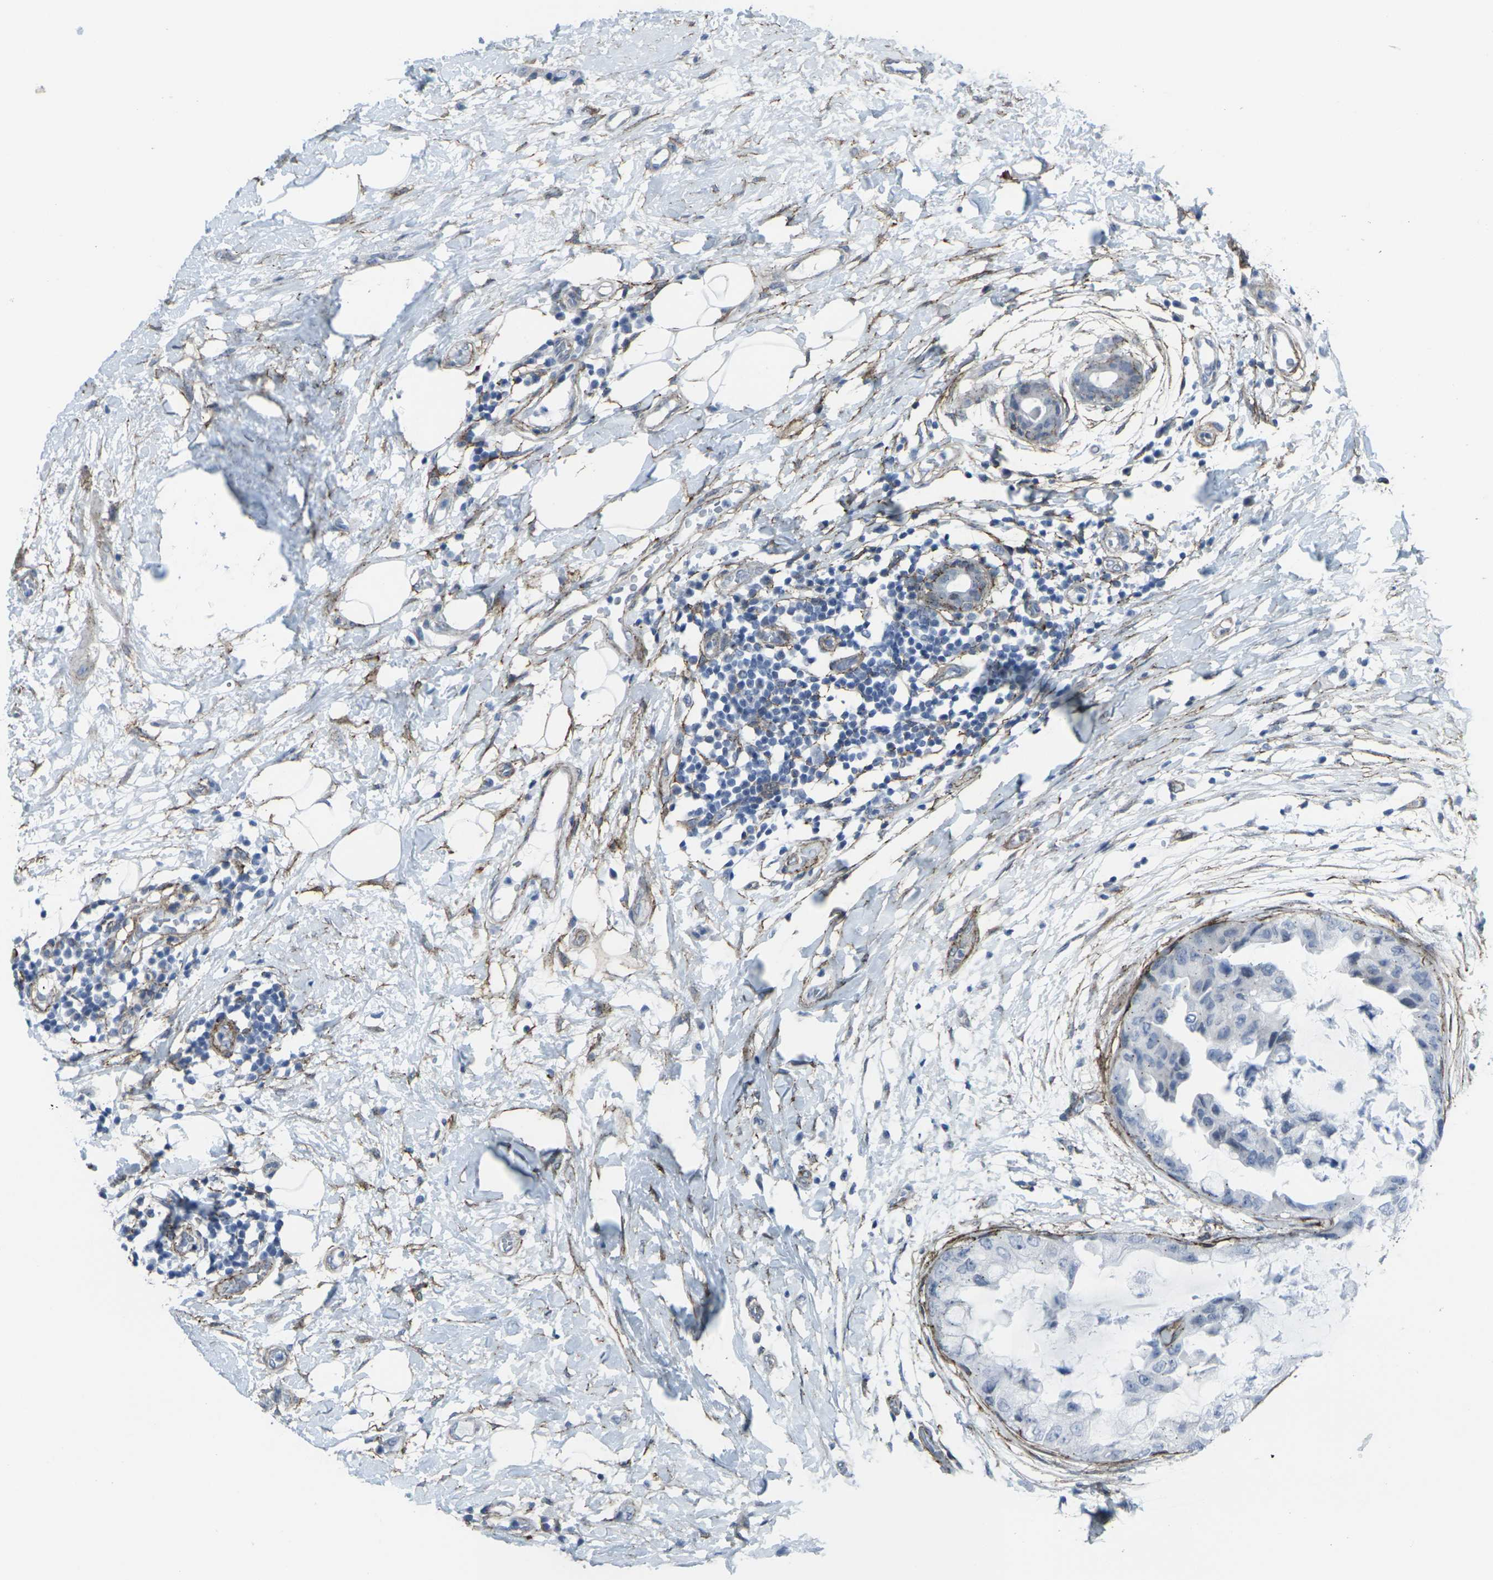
{"staining": {"intensity": "negative", "quantity": "none", "location": "none"}, "tissue": "breast cancer", "cell_type": "Tumor cells", "image_type": "cancer", "snomed": [{"axis": "morphology", "description": "Duct carcinoma"}, {"axis": "topography", "description": "Breast"}], "caption": "The micrograph shows no significant staining in tumor cells of breast cancer (intraductal carcinoma).", "gene": "CDH11", "patient": {"sex": "female", "age": 40}}